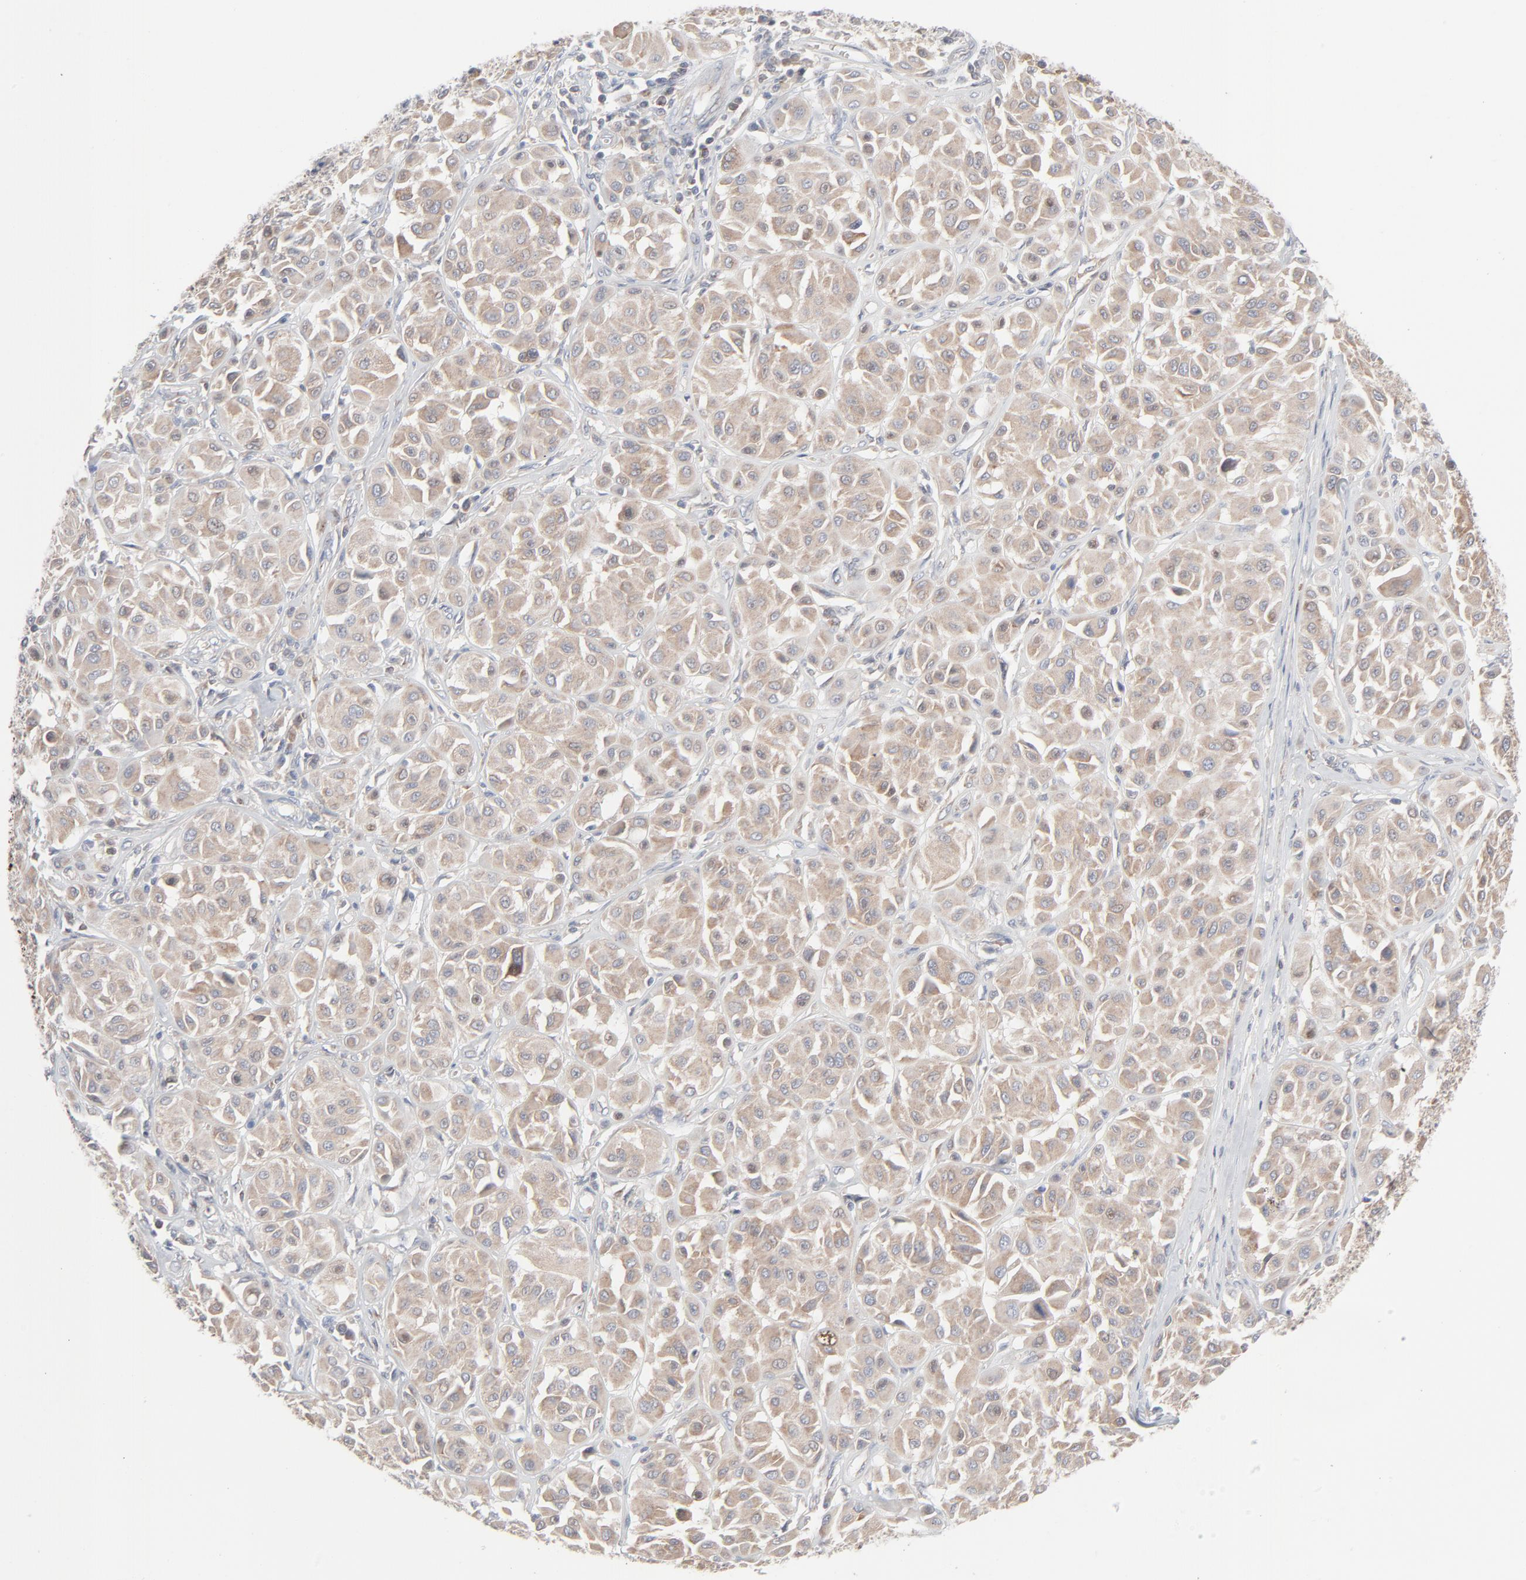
{"staining": {"intensity": "weak", "quantity": ">75%", "location": "cytoplasmic/membranous"}, "tissue": "melanoma", "cell_type": "Tumor cells", "image_type": "cancer", "snomed": [{"axis": "morphology", "description": "Malignant melanoma, Metastatic site"}, {"axis": "topography", "description": "Soft tissue"}], "caption": "Human melanoma stained with a protein marker reveals weak staining in tumor cells.", "gene": "KDSR", "patient": {"sex": "male", "age": 41}}